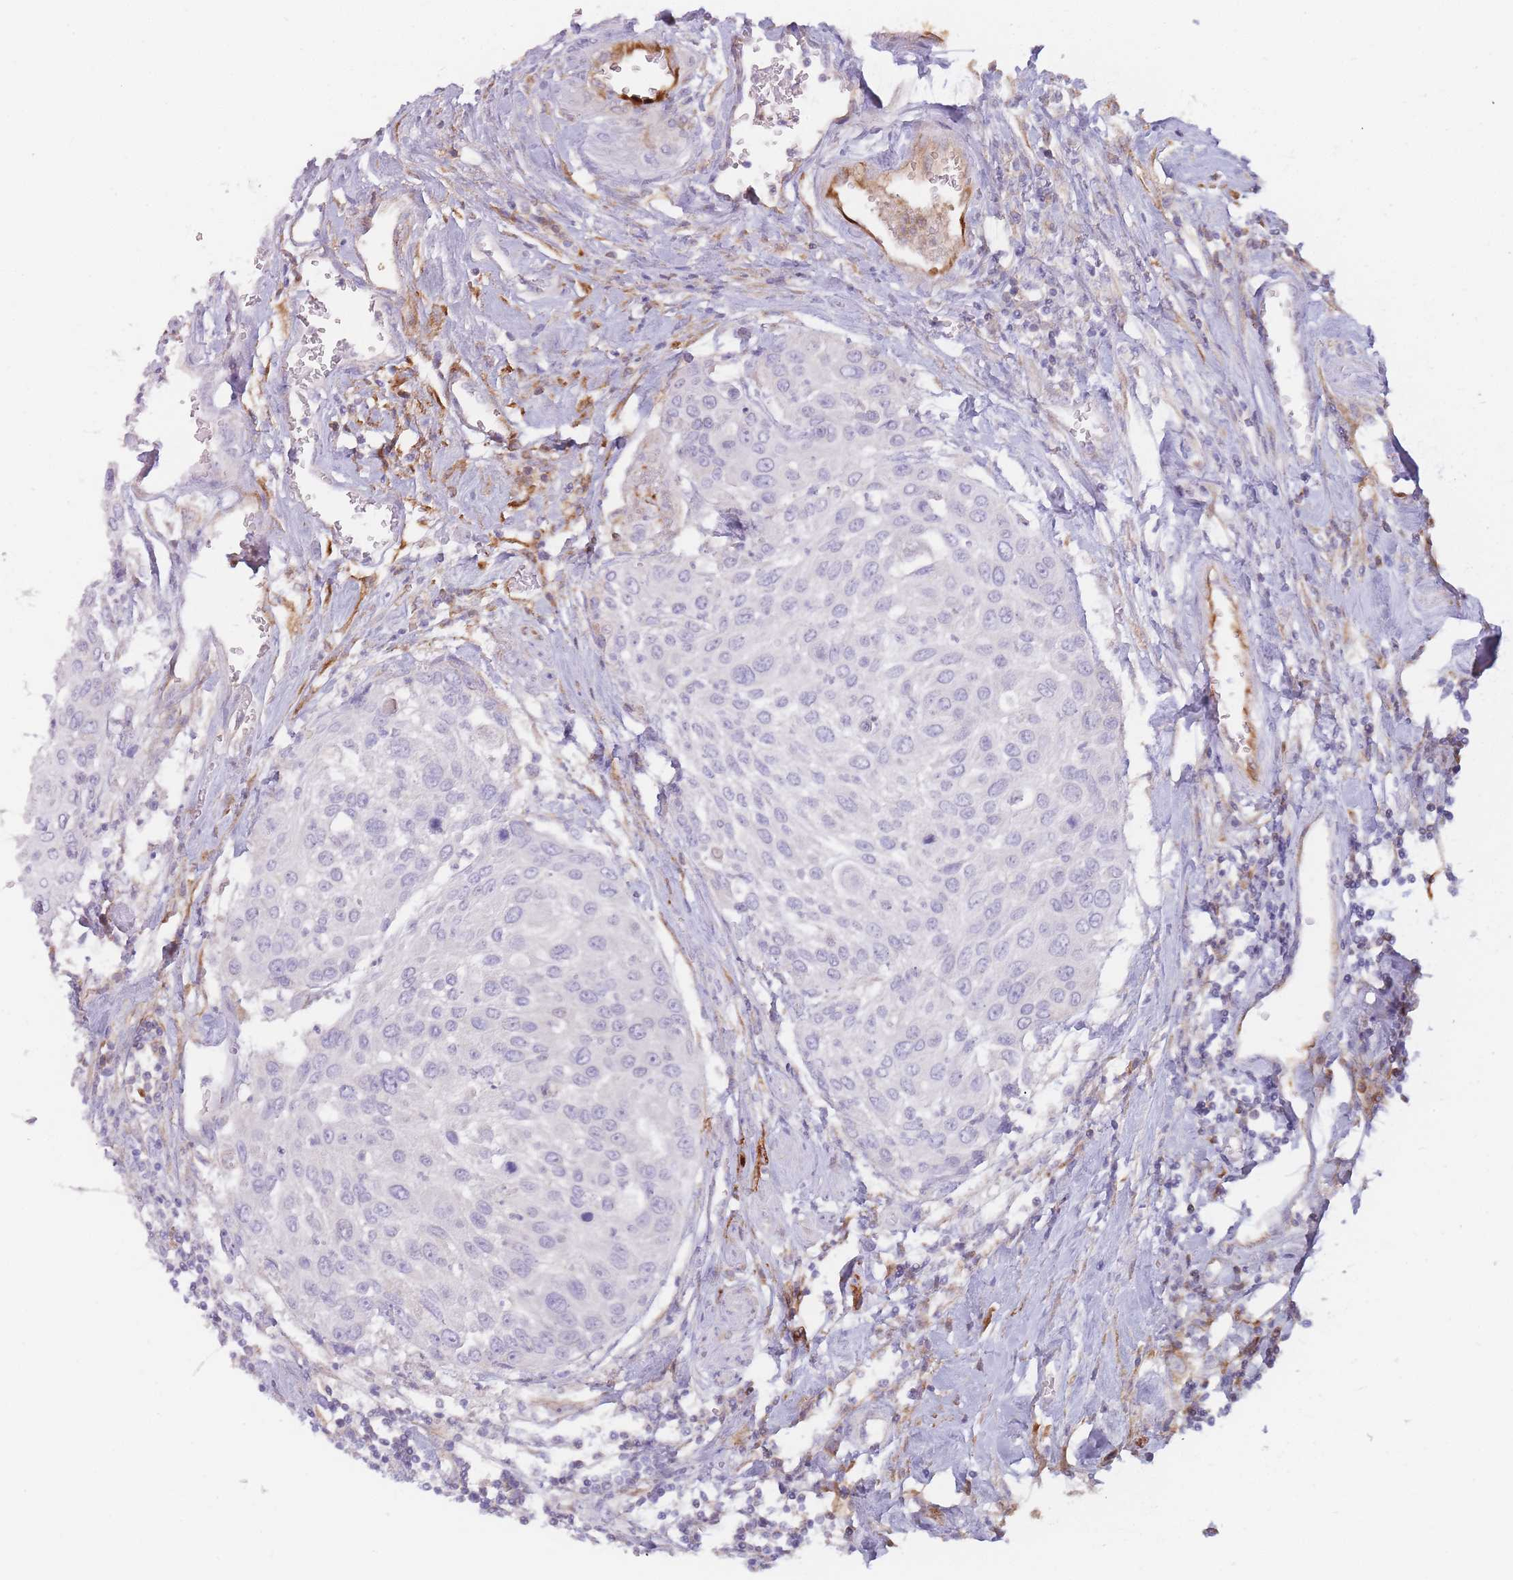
{"staining": {"intensity": "negative", "quantity": "none", "location": "none"}, "tissue": "urothelial cancer", "cell_type": "Tumor cells", "image_type": "cancer", "snomed": [{"axis": "morphology", "description": "Urothelial carcinoma, High grade"}, {"axis": "topography", "description": "Urinary bladder"}], "caption": "Protein analysis of urothelial carcinoma (high-grade) shows no significant staining in tumor cells.", "gene": "PRG4", "patient": {"sex": "female", "age": 79}}